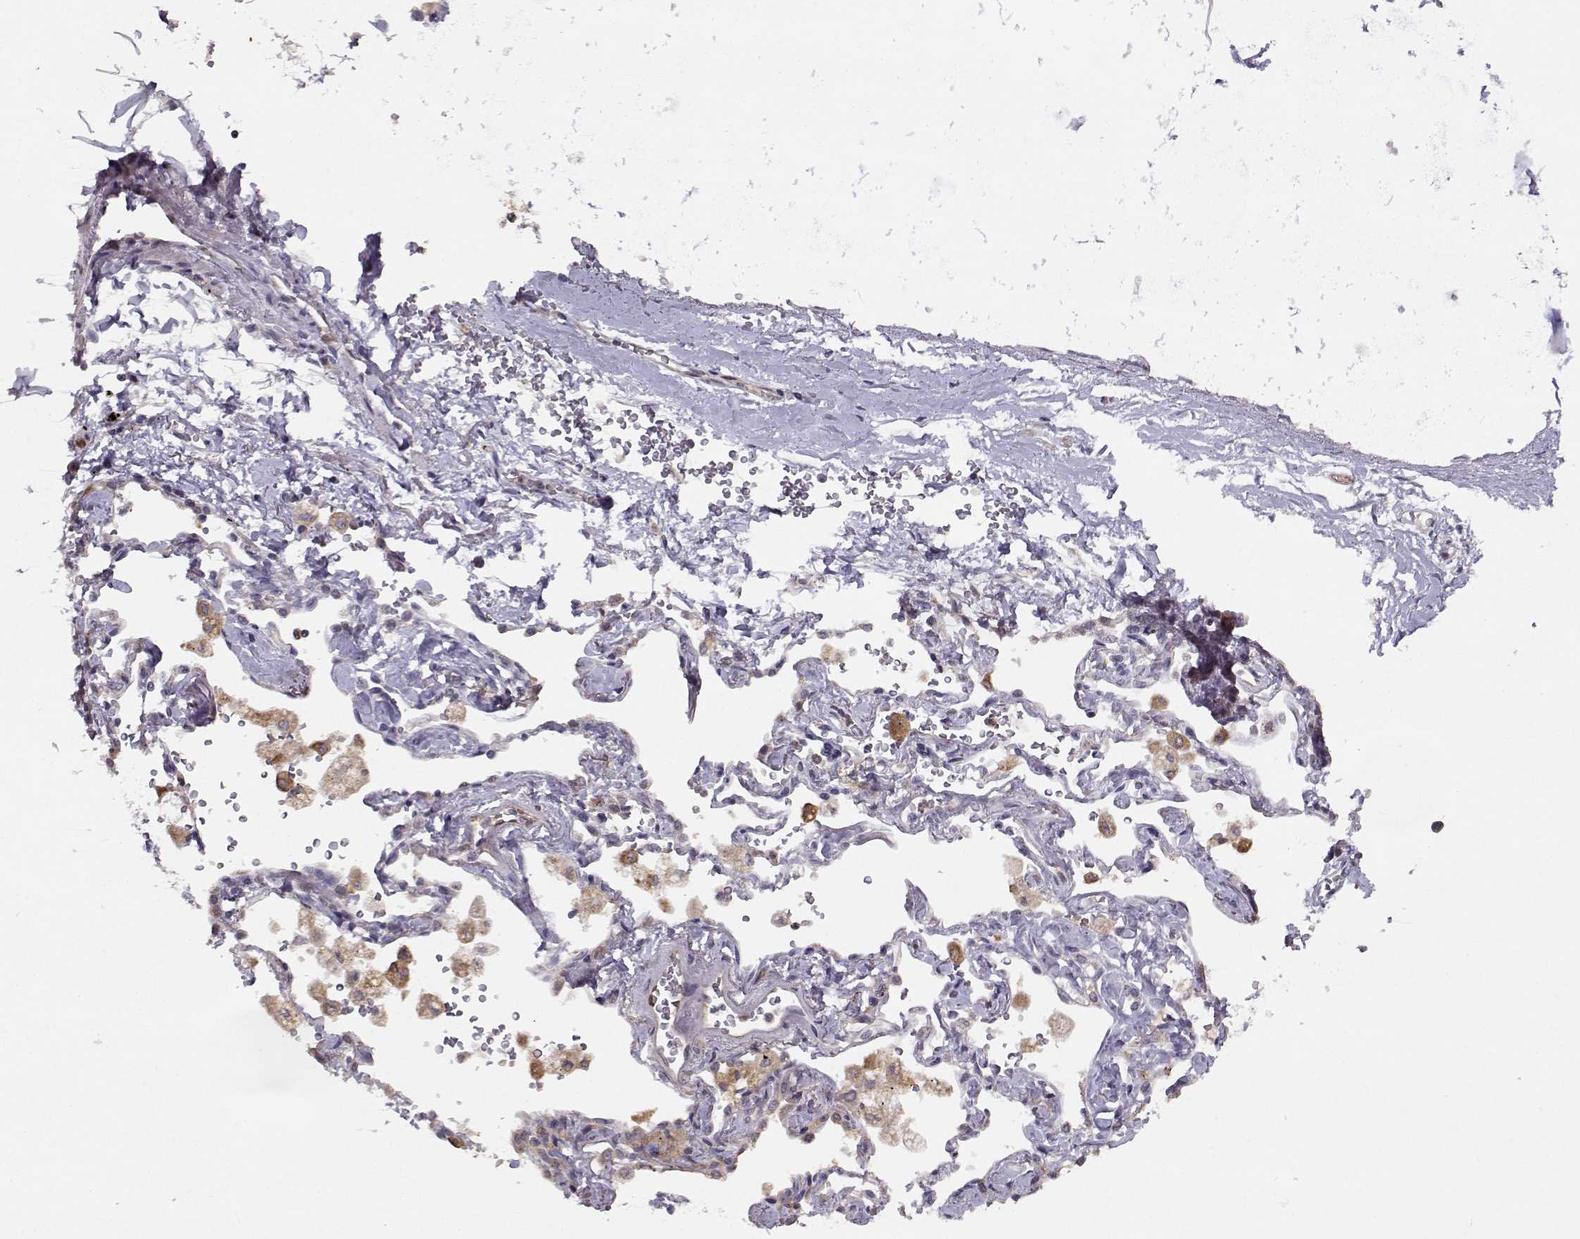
{"staining": {"intensity": "negative", "quantity": "none", "location": "none"}, "tissue": "bronchus", "cell_type": "Respiratory epithelial cells", "image_type": "normal", "snomed": [{"axis": "morphology", "description": "Normal tissue, NOS"}, {"axis": "topography", "description": "Bronchus"}, {"axis": "topography", "description": "Lung"}], "caption": "Micrograph shows no significant protein expression in respiratory epithelial cells of benign bronchus.", "gene": "BMX", "patient": {"sex": "female", "age": 57}}